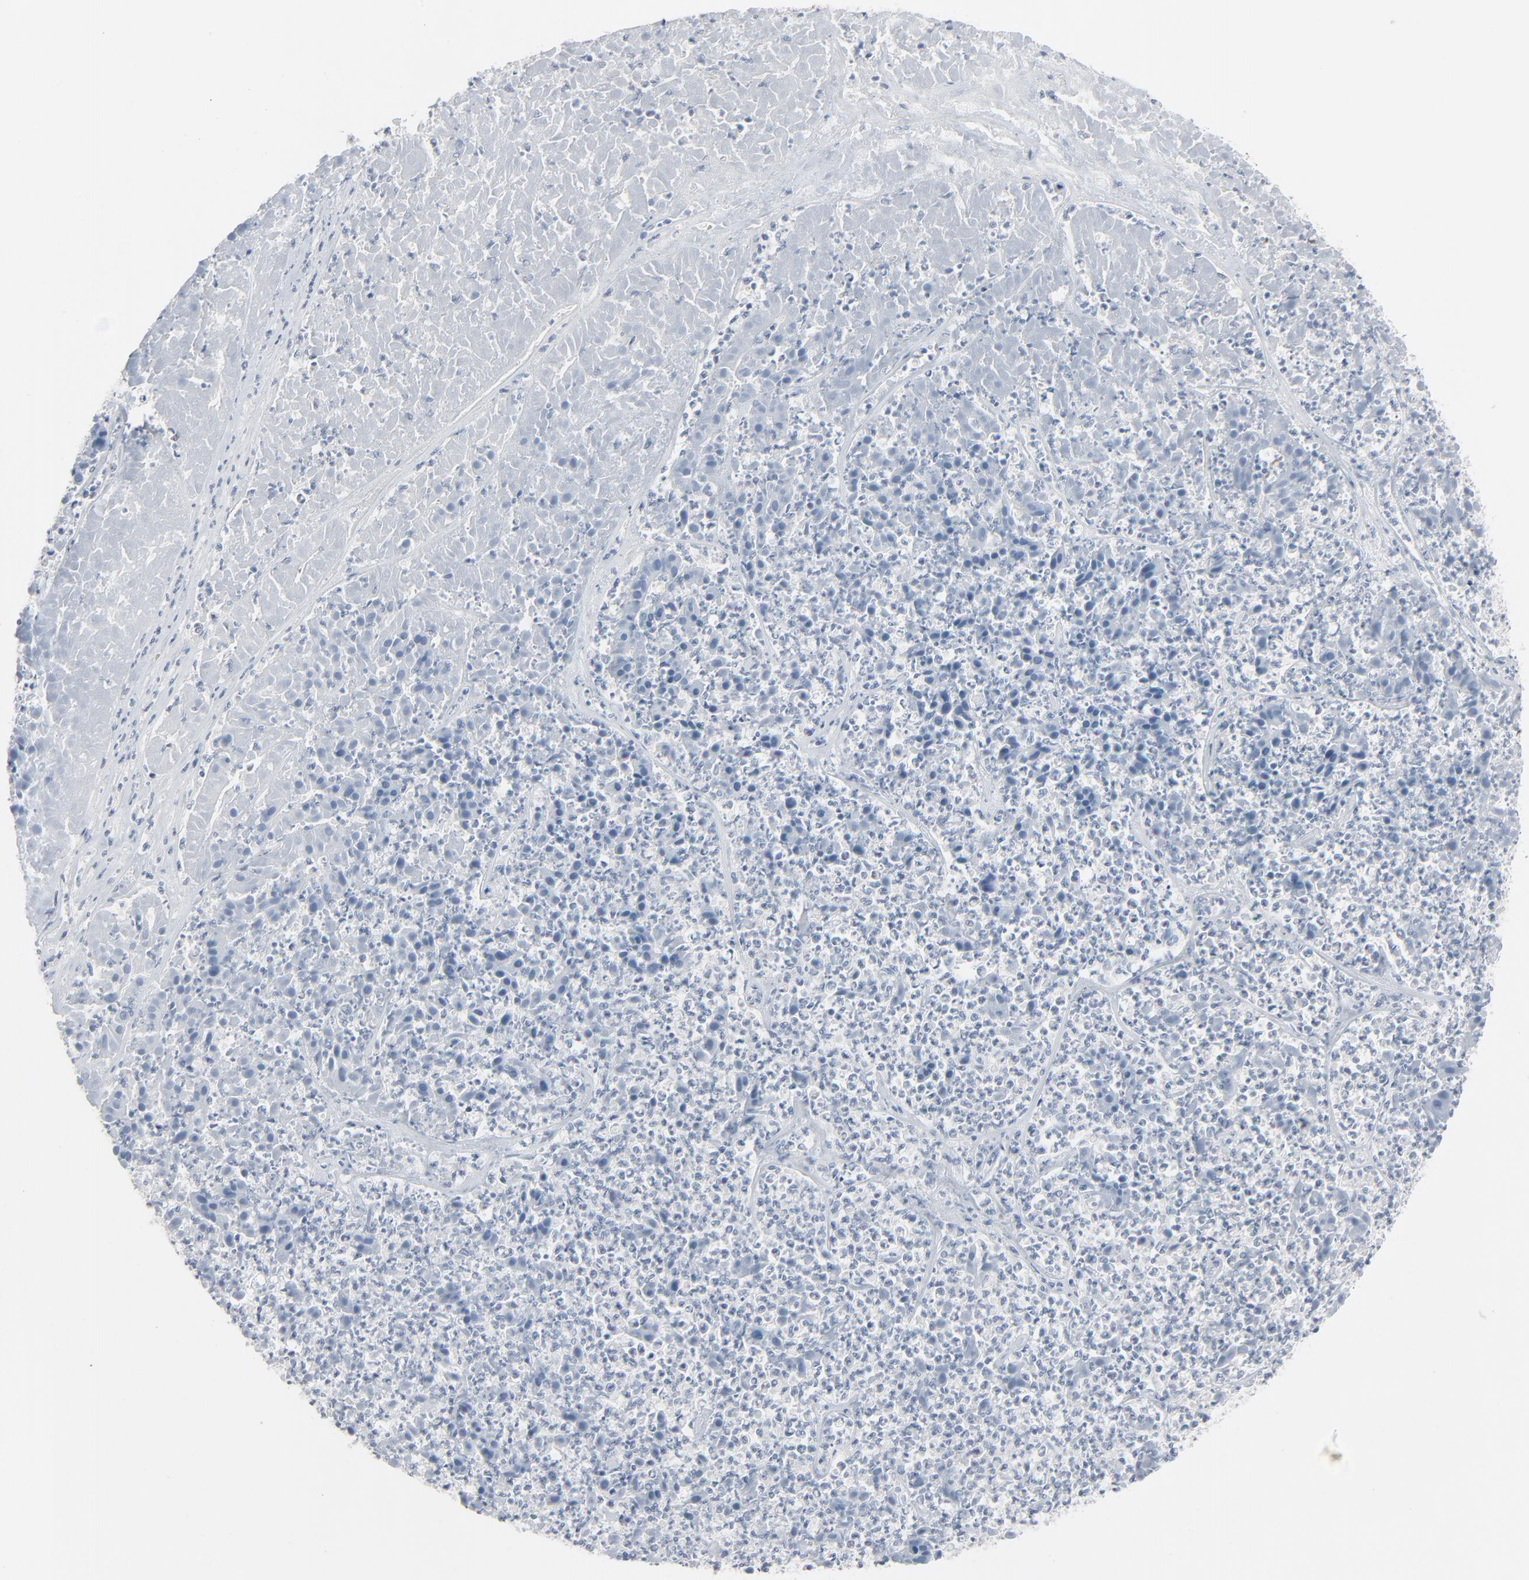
{"staining": {"intensity": "negative", "quantity": "none", "location": "none"}, "tissue": "pancreatic cancer", "cell_type": "Tumor cells", "image_type": "cancer", "snomed": [{"axis": "morphology", "description": "Adenocarcinoma, NOS"}, {"axis": "topography", "description": "Pancreas"}], "caption": "Tumor cells show no significant positivity in pancreatic cancer.", "gene": "SAGE1", "patient": {"sex": "male", "age": 50}}